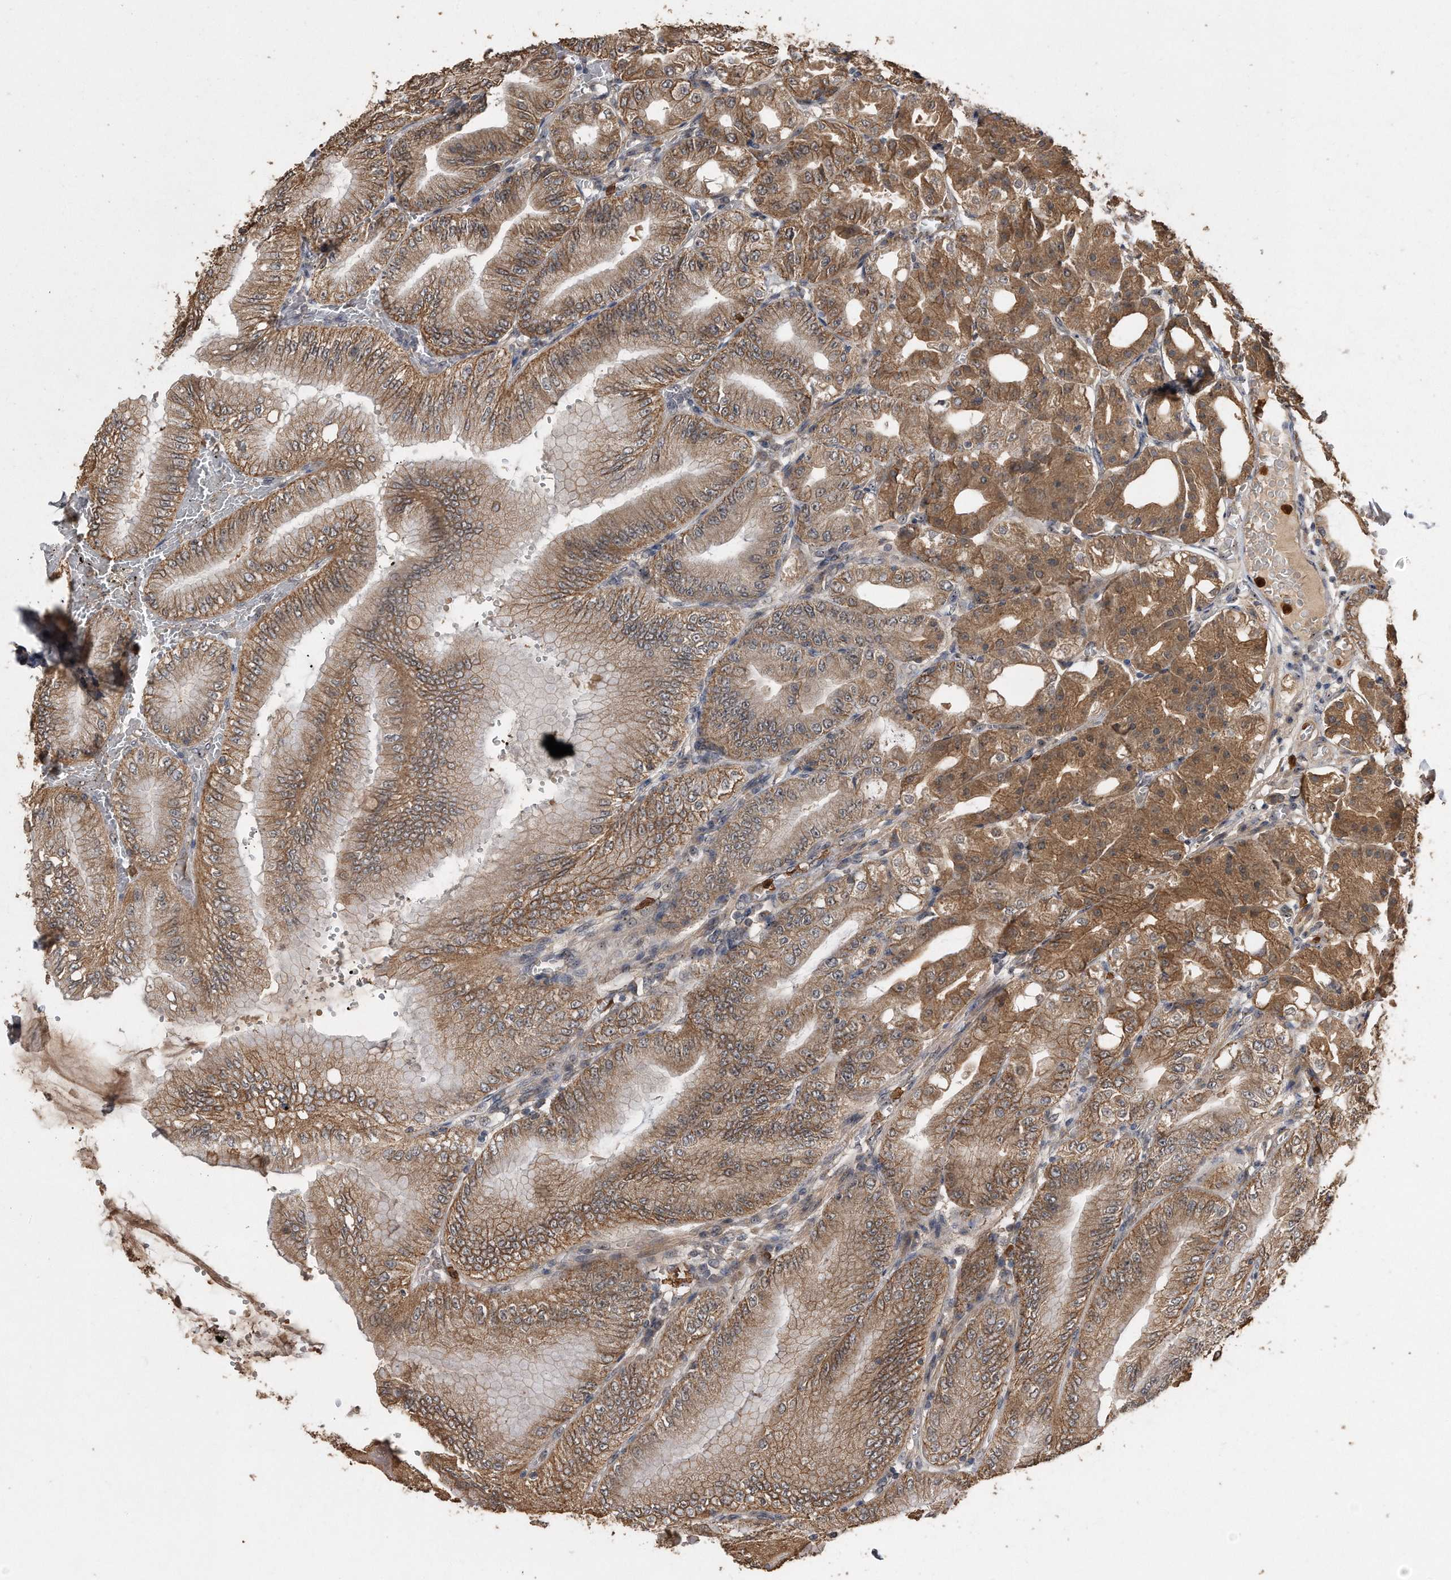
{"staining": {"intensity": "moderate", "quantity": ">75%", "location": "cytoplasmic/membranous,nuclear"}, "tissue": "stomach", "cell_type": "Glandular cells", "image_type": "normal", "snomed": [{"axis": "morphology", "description": "Normal tissue, NOS"}, {"axis": "topography", "description": "Stomach, lower"}], "caption": "Protein analysis of benign stomach reveals moderate cytoplasmic/membranous,nuclear staining in approximately >75% of glandular cells.", "gene": "PELO", "patient": {"sex": "male", "age": 71}}